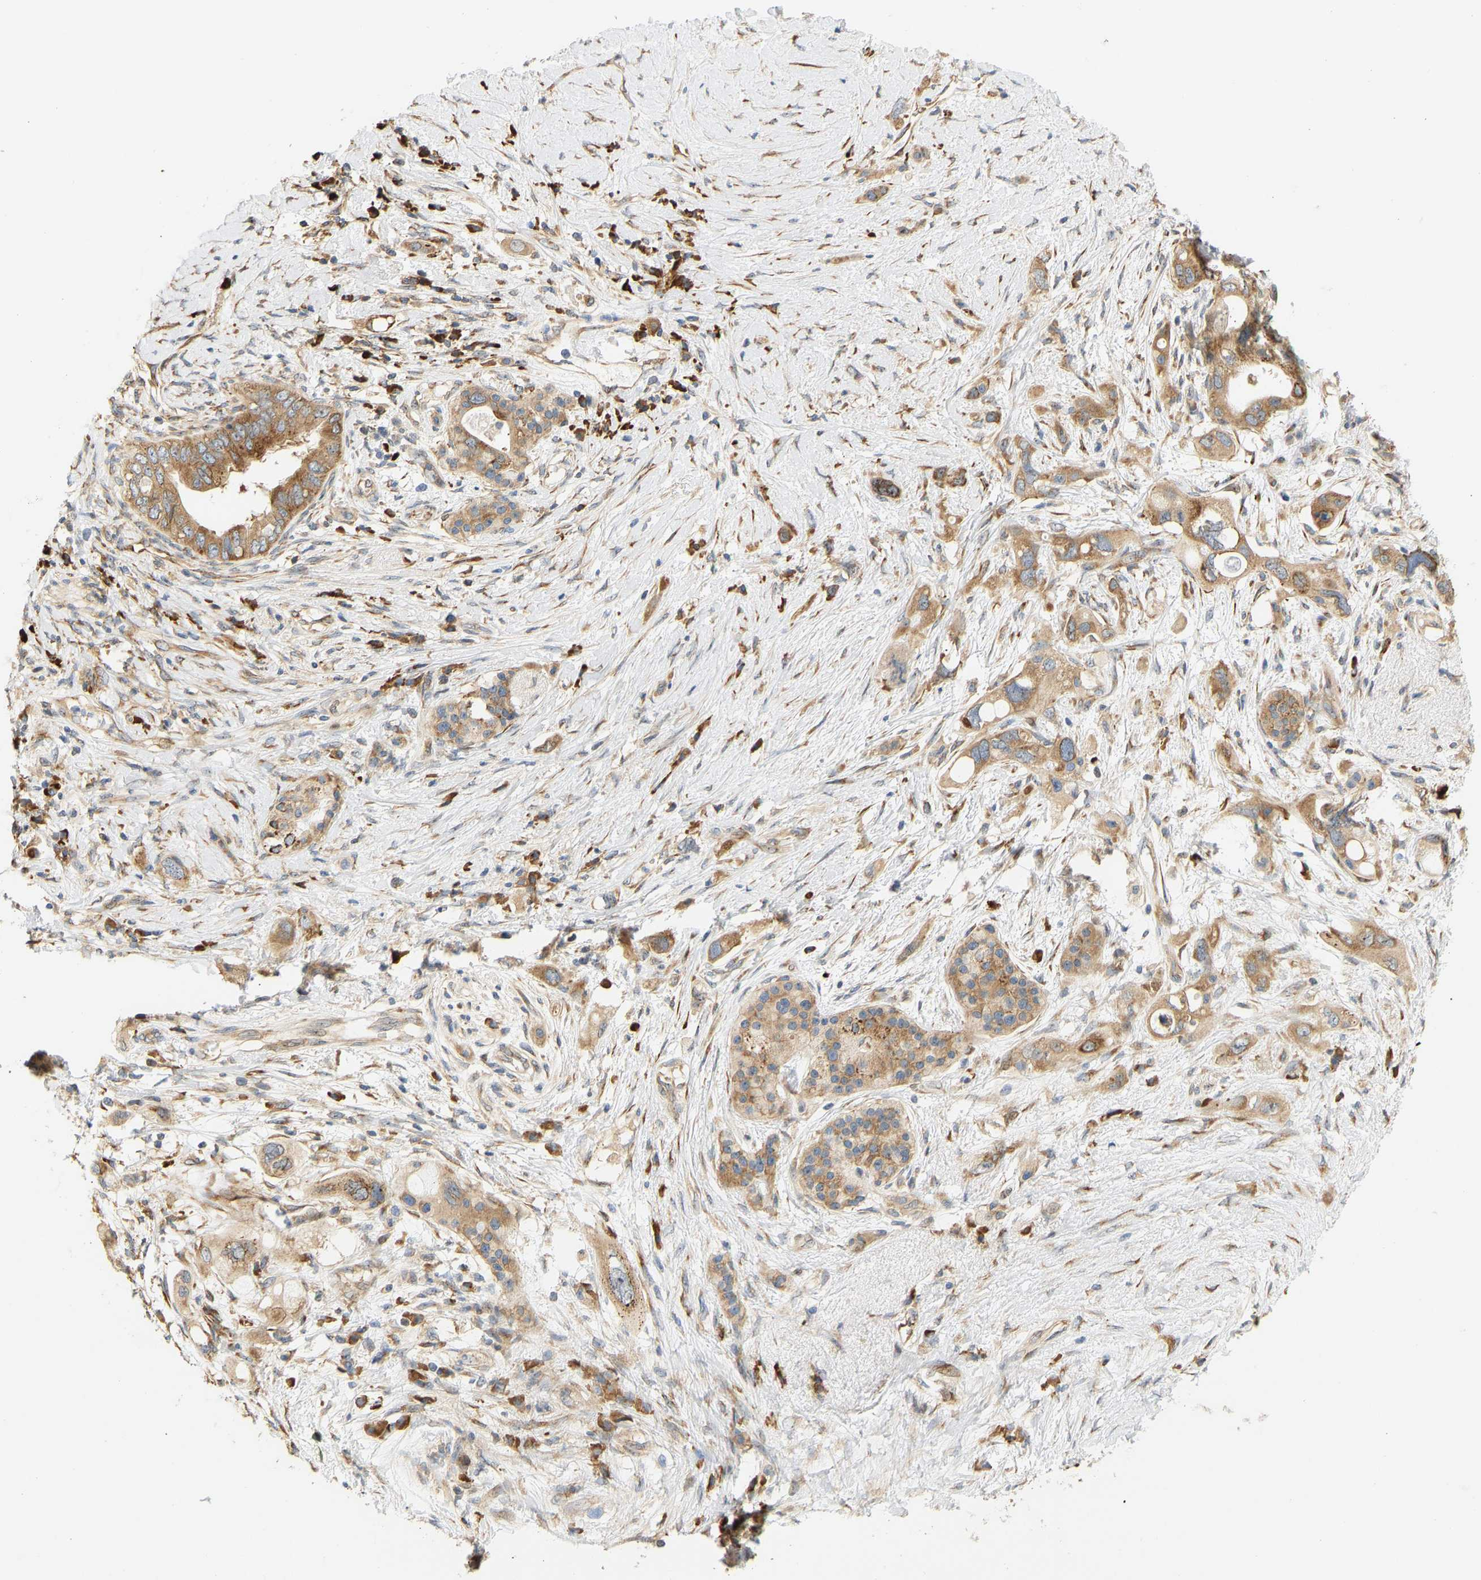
{"staining": {"intensity": "moderate", "quantity": ">75%", "location": "cytoplasmic/membranous"}, "tissue": "pancreatic cancer", "cell_type": "Tumor cells", "image_type": "cancer", "snomed": [{"axis": "morphology", "description": "Adenocarcinoma, NOS"}, {"axis": "topography", "description": "Pancreas"}], "caption": "The histopathology image reveals a brown stain indicating the presence of a protein in the cytoplasmic/membranous of tumor cells in pancreatic cancer (adenocarcinoma).", "gene": "RPS14", "patient": {"sex": "female", "age": 56}}